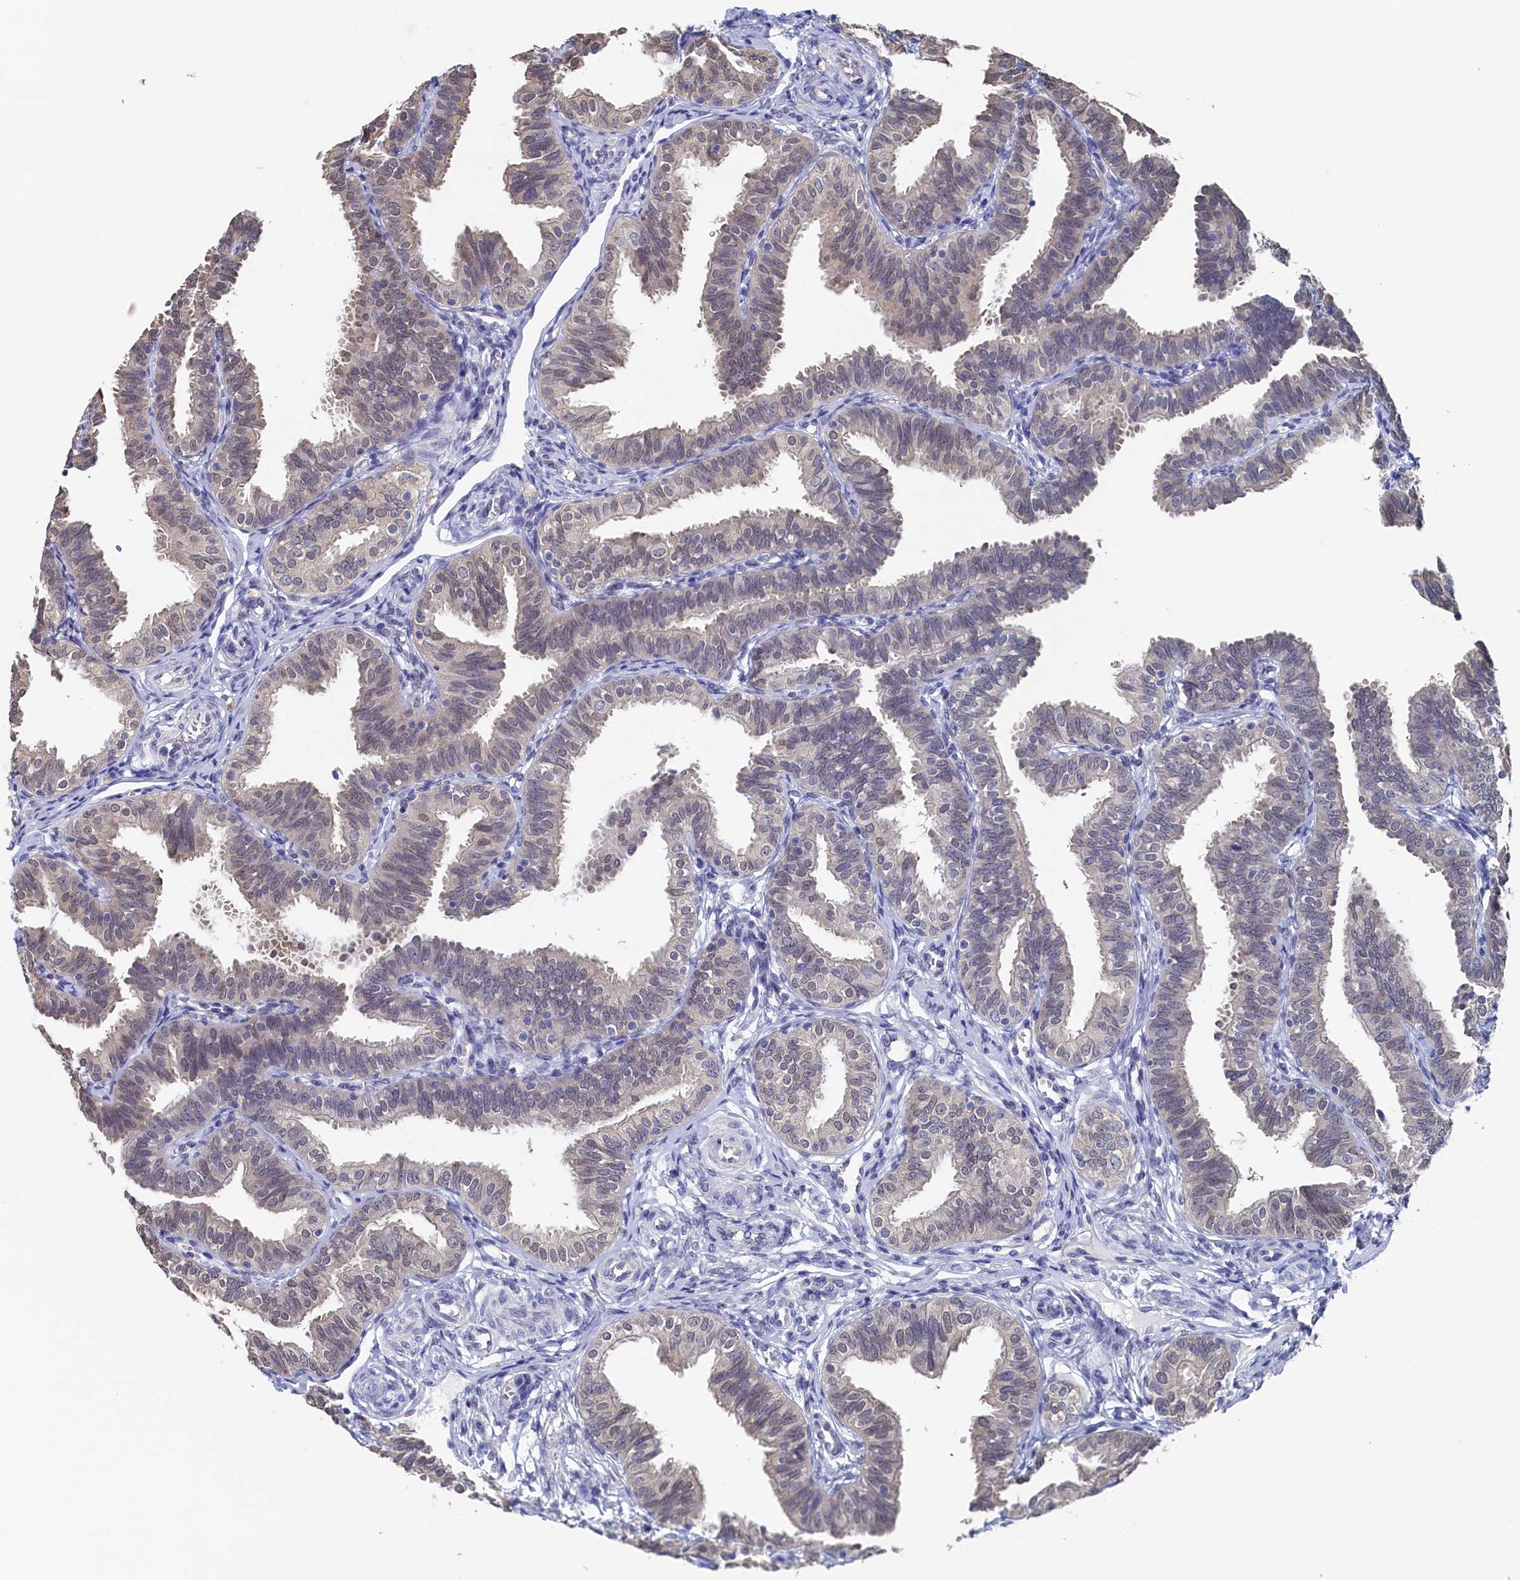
{"staining": {"intensity": "weak", "quantity": "<25%", "location": "nuclear"}, "tissue": "fallopian tube", "cell_type": "Glandular cells", "image_type": "normal", "snomed": [{"axis": "morphology", "description": "Normal tissue, NOS"}, {"axis": "topography", "description": "Fallopian tube"}], "caption": "DAB (3,3'-diaminobenzidine) immunohistochemical staining of unremarkable human fallopian tube shows no significant positivity in glandular cells. The staining is performed using DAB (3,3'-diaminobenzidine) brown chromogen with nuclei counter-stained in using hematoxylin.", "gene": "C11orf54", "patient": {"sex": "female", "age": 35}}